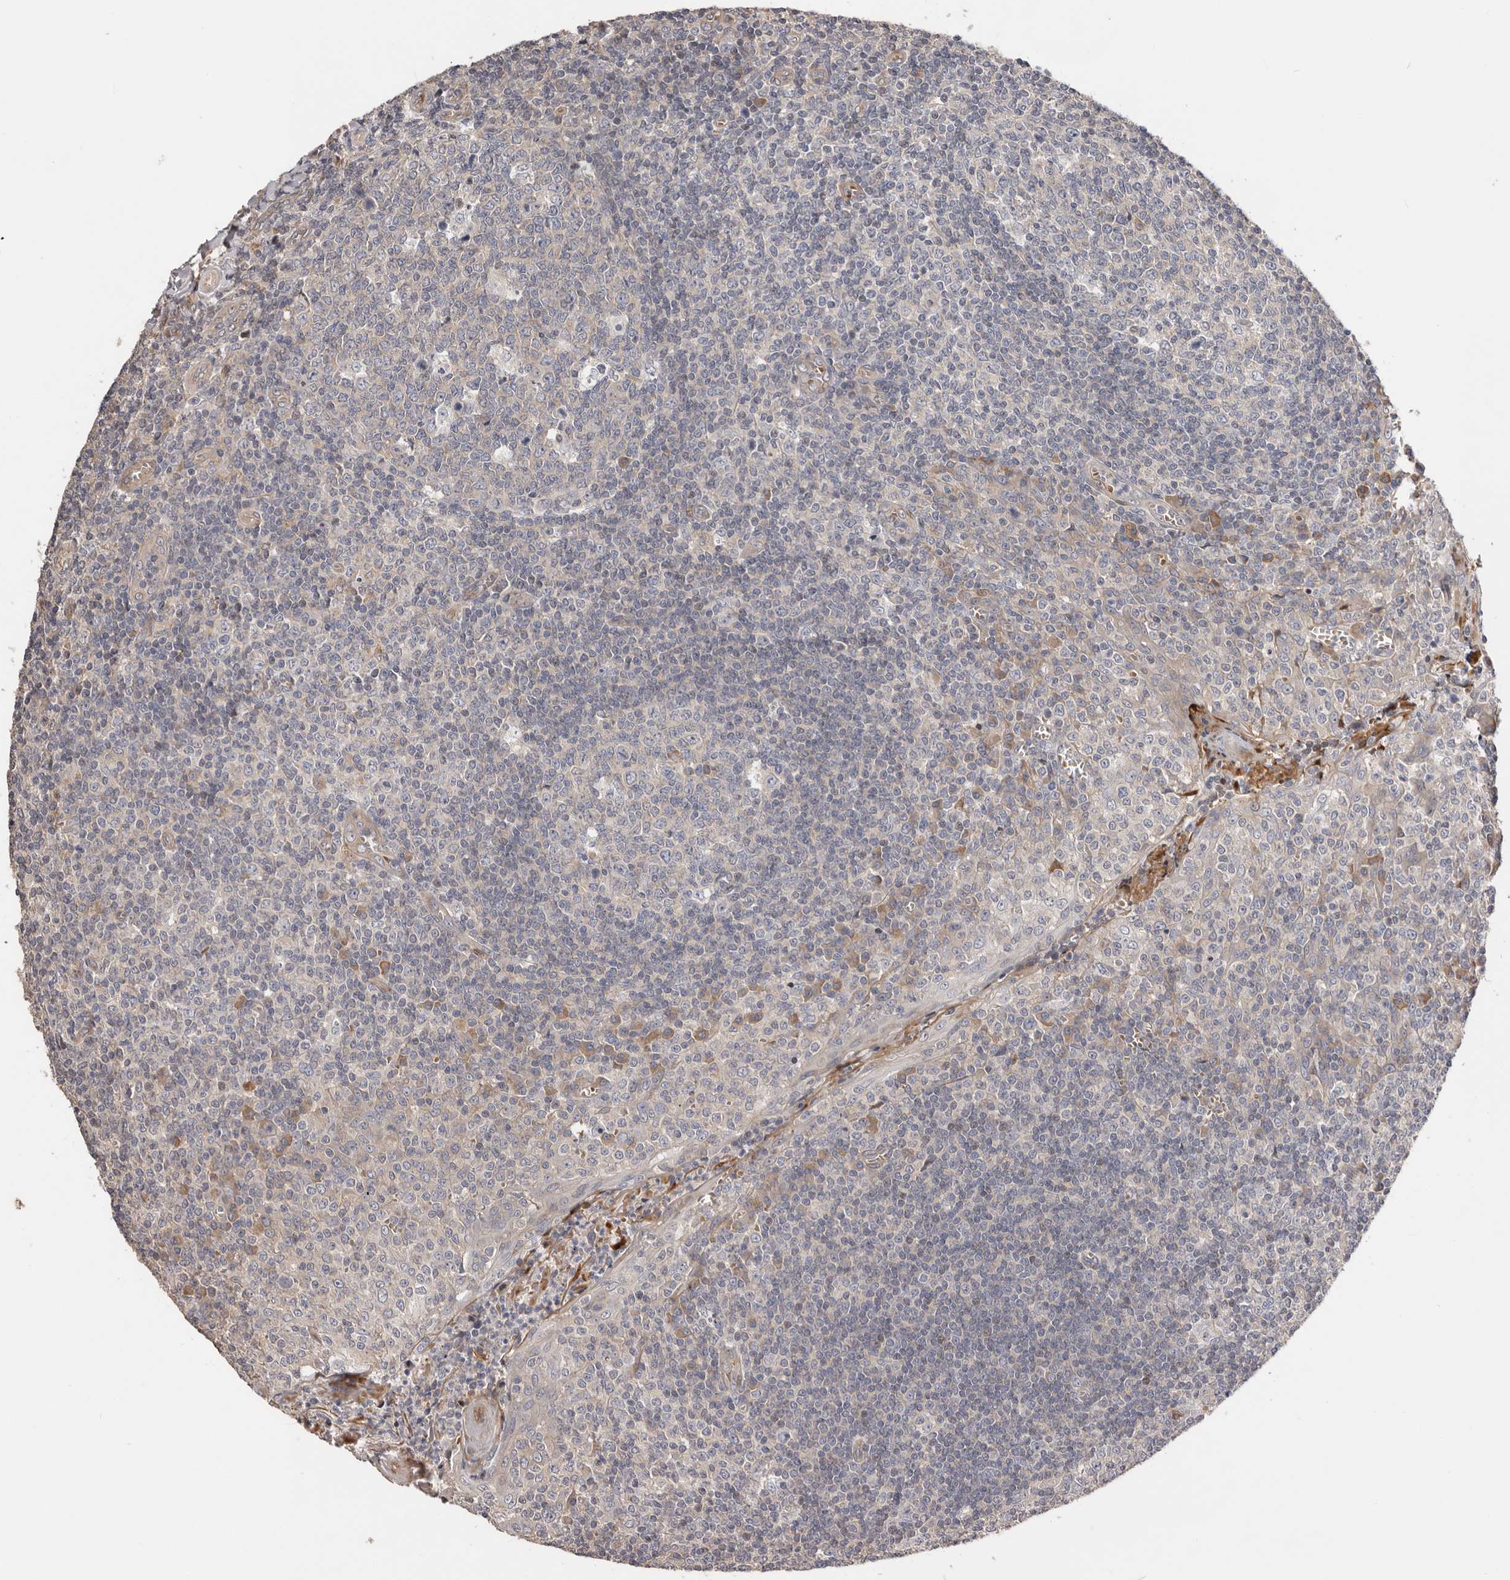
{"staining": {"intensity": "moderate", "quantity": "<25%", "location": "cytoplasmic/membranous"}, "tissue": "tonsil", "cell_type": "Germinal center cells", "image_type": "normal", "snomed": [{"axis": "morphology", "description": "Normal tissue, NOS"}, {"axis": "topography", "description": "Tonsil"}], "caption": "Tonsil stained with IHC displays moderate cytoplasmic/membranous staining in approximately <25% of germinal center cells. (DAB IHC, brown staining for protein, blue staining for nuclei).", "gene": "DOP1A", "patient": {"sex": "female", "age": 19}}